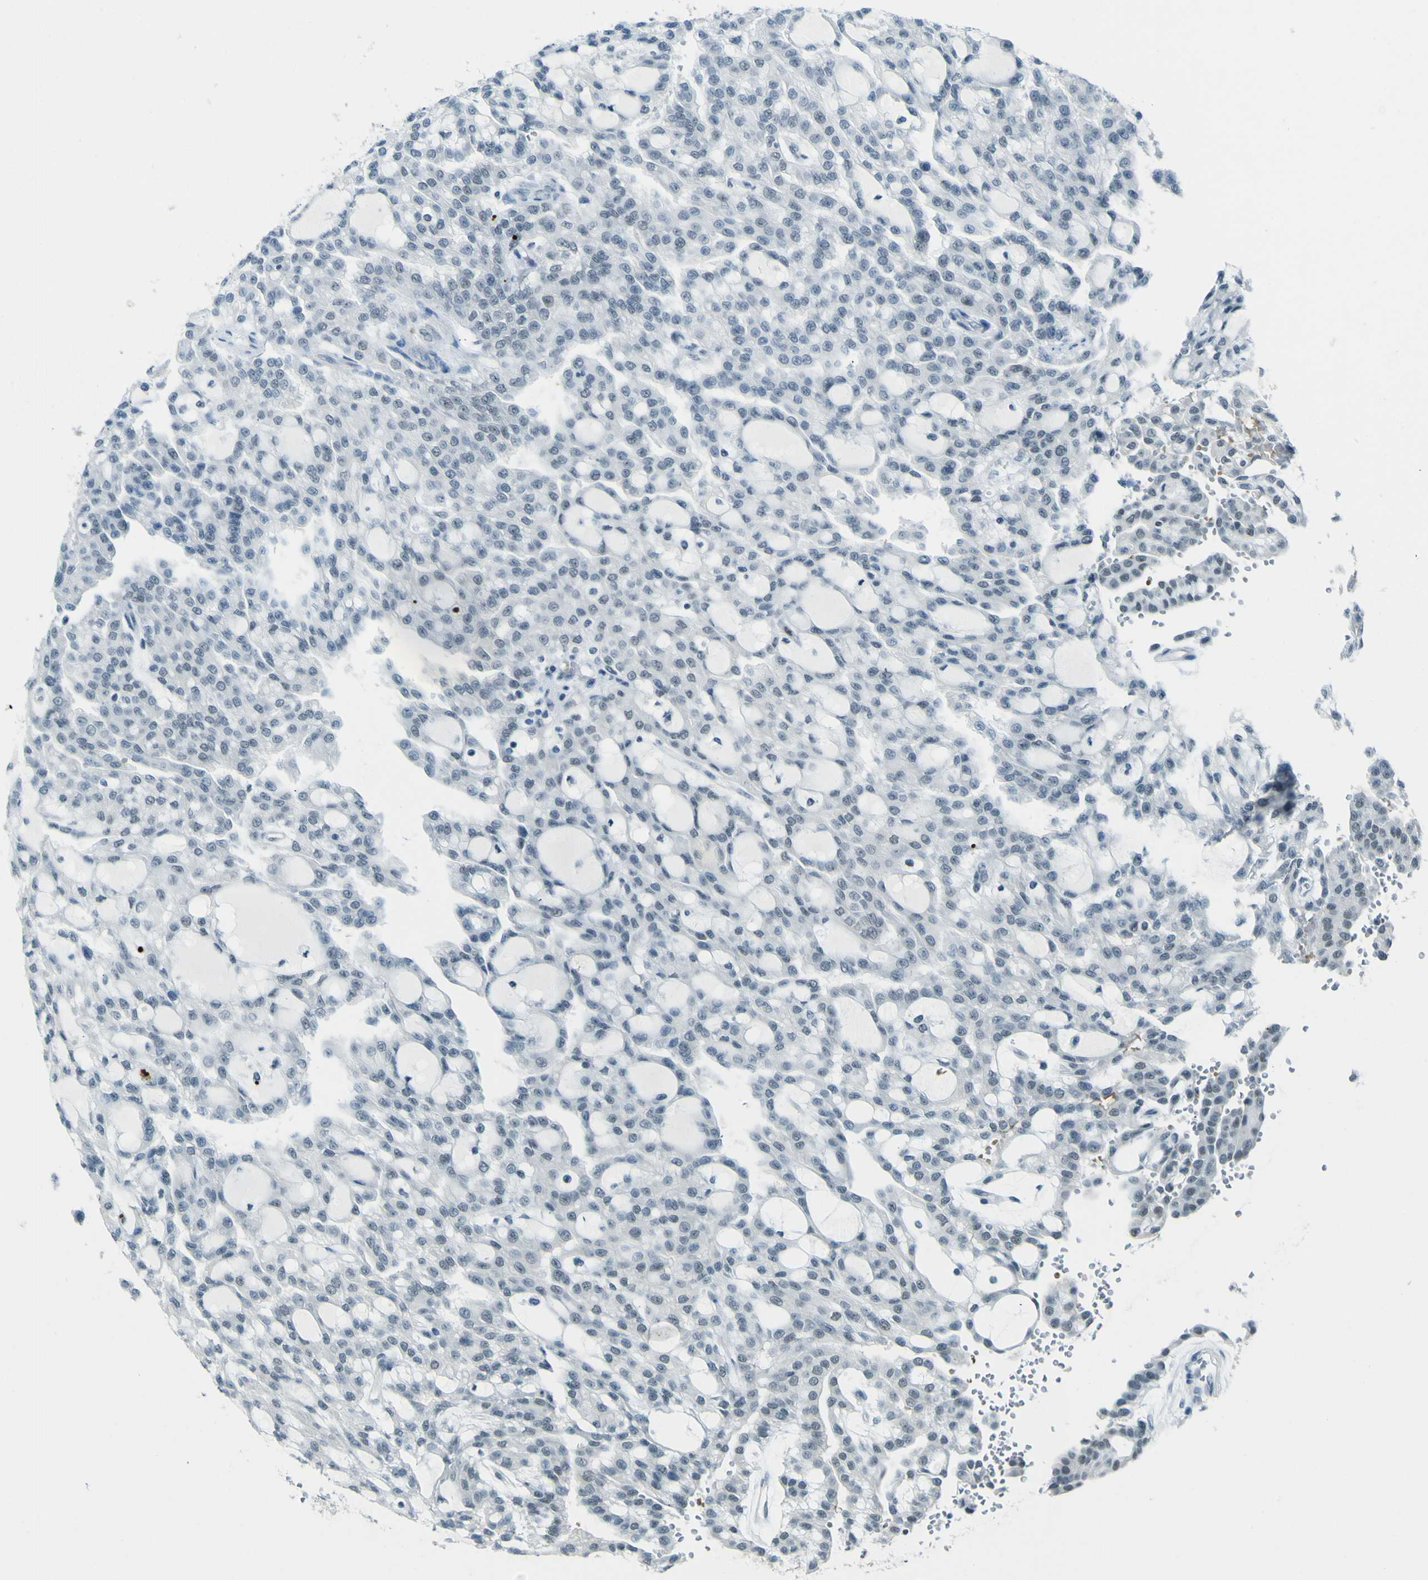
{"staining": {"intensity": "negative", "quantity": "none", "location": "none"}, "tissue": "renal cancer", "cell_type": "Tumor cells", "image_type": "cancer", "snomed": [{"axis": "morphology", "description": "Adenocarcinoma, NOS"}, {"axis": "topography", "description": "Kidney"}], "caption": "This is a photomicrograph of immunohistochemistry staining of adenocarcinoma (renal), which shows no staining in tumor cells.", "gene": "CEBPG", "patient": {"sex": "male", "age": 63}}